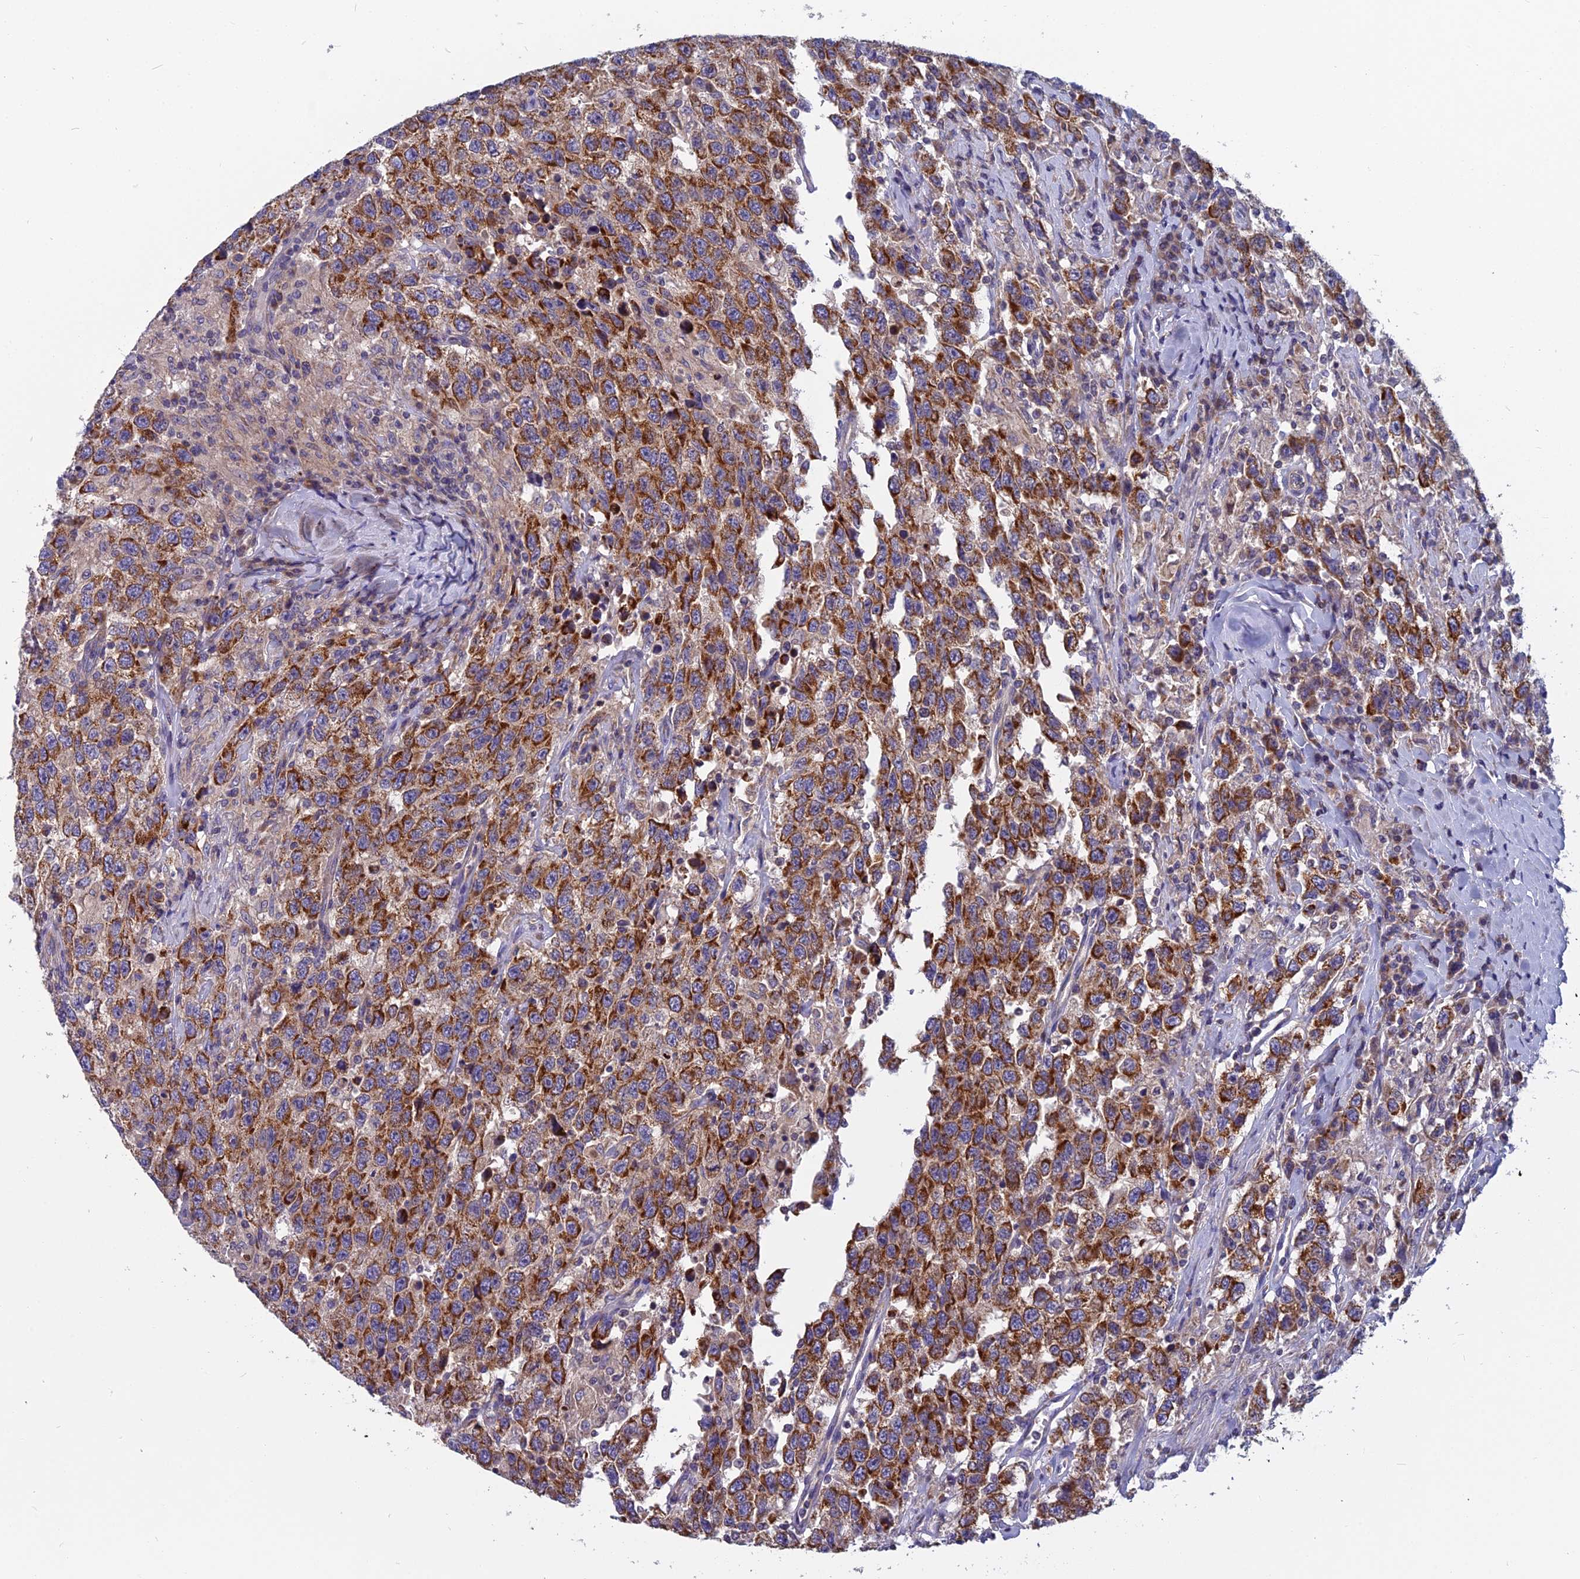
{"staining": {"intensity": "strong", "quantity": ">75%", "location": "cytoplasmic/membranous"}, "tissue": "testis cancer", "cell_type": "Tumor cells", "image_type": "cancer", "snomed": [{"axis": "morphology", "description": "Seminoma, NOS"}, {"axis": "topography", "description": "Testis"}], "caption": "A histopathology image of seminoma (testis) stained for a protein reveals strong cytoplasmic/membranous brown staining in tumor cells.", "gene": "COX20", "patient": {"sex": "male", "age": 65}}